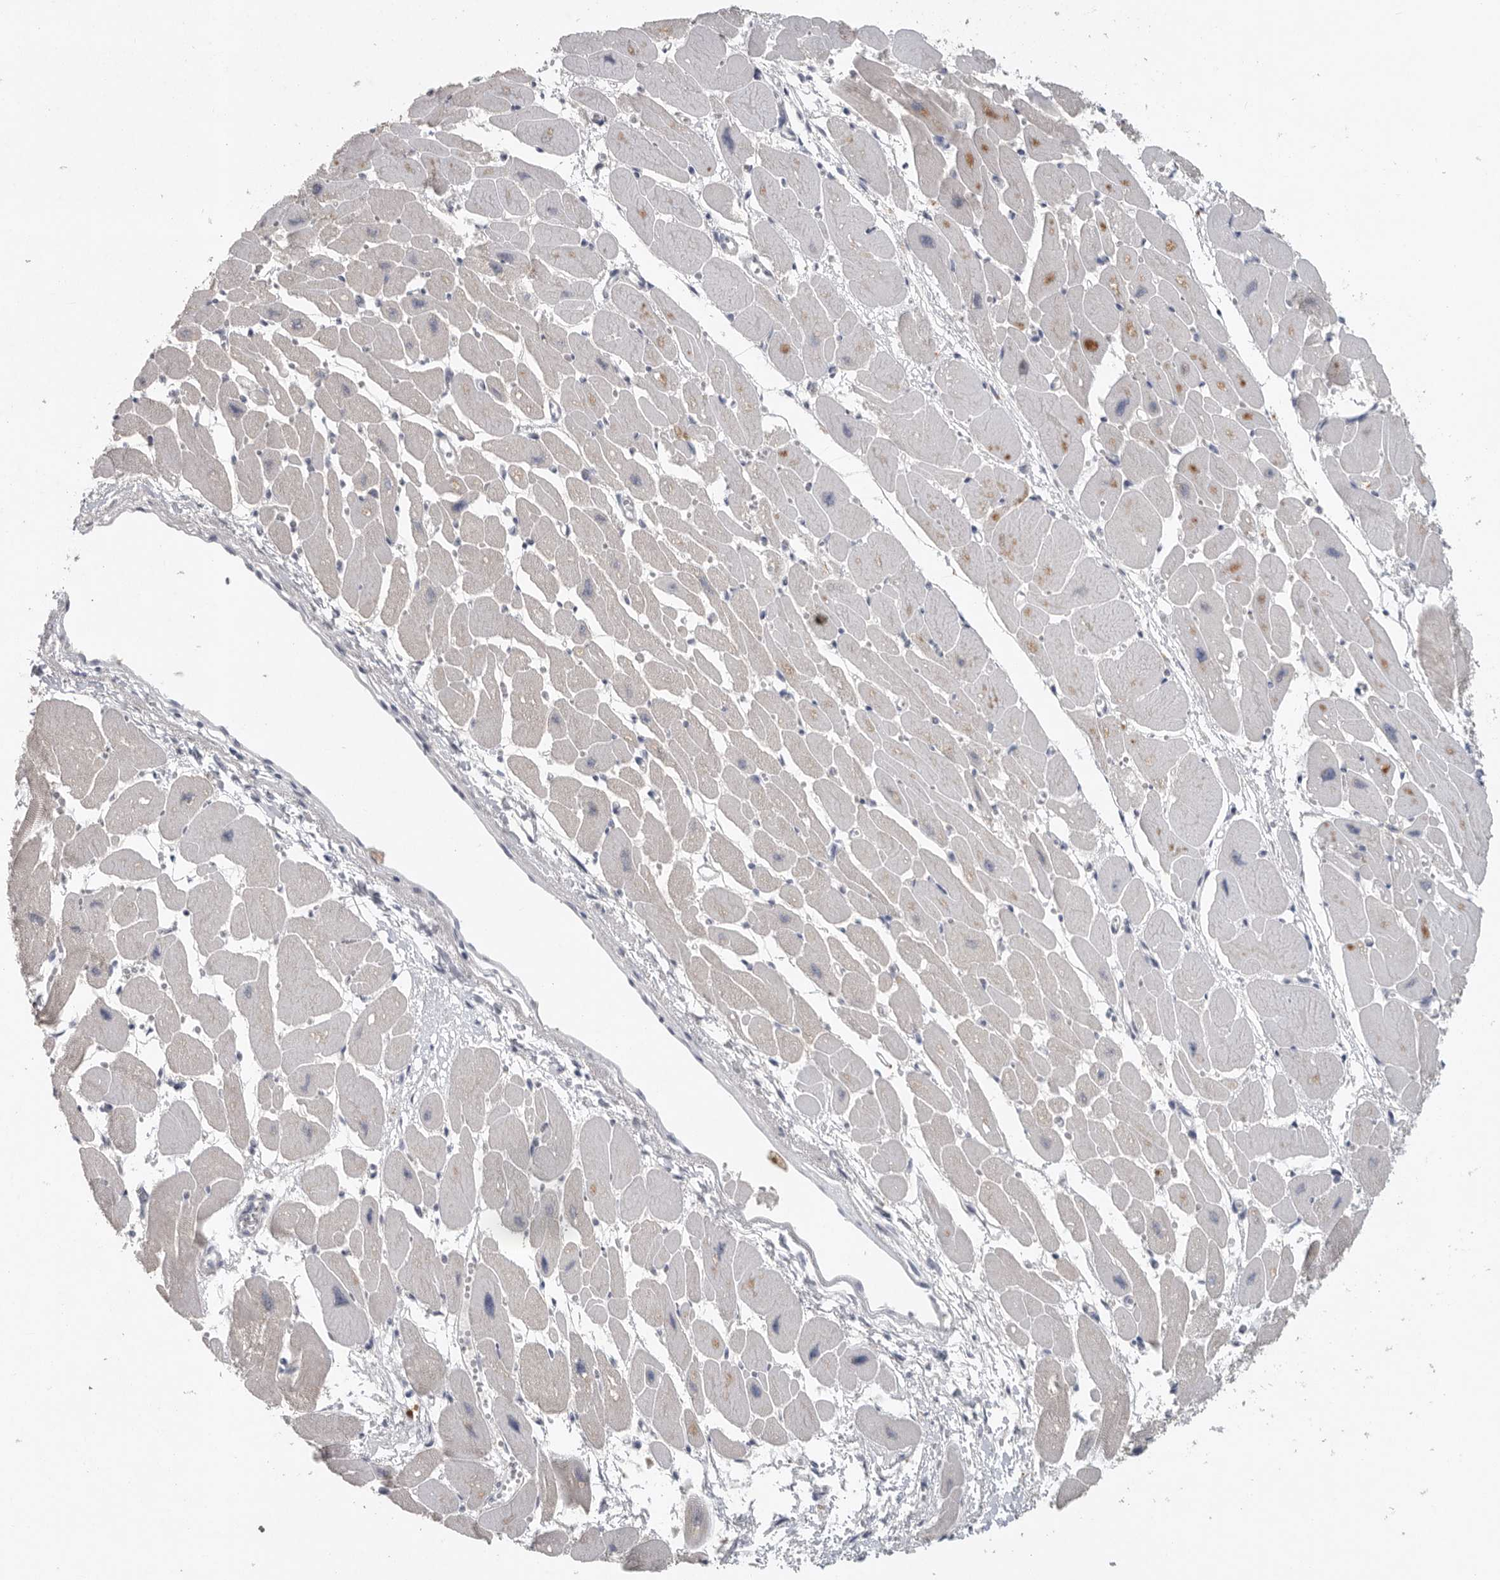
{"staining": {"intensity": "weak", "quantity": "25%-75%", "location": "cytoplasmic/membranous"}, "tissue": "heart muscle", "cell_type": "Cardiomyocytes", "image_type": "normal", "snomed": [{"axis": "morphology", "description": "Normal tissue, NOS"}, {"axis": "topography", "description": "Heart"}], "caption": "Cardiomyocytes exhibit low levels of weak cytoplasmic/membranous staining in approximately 25%-75% of cells in normal heart muscle.", "gene": "REG4", "patient": {"sex": "female", "age": 54}}